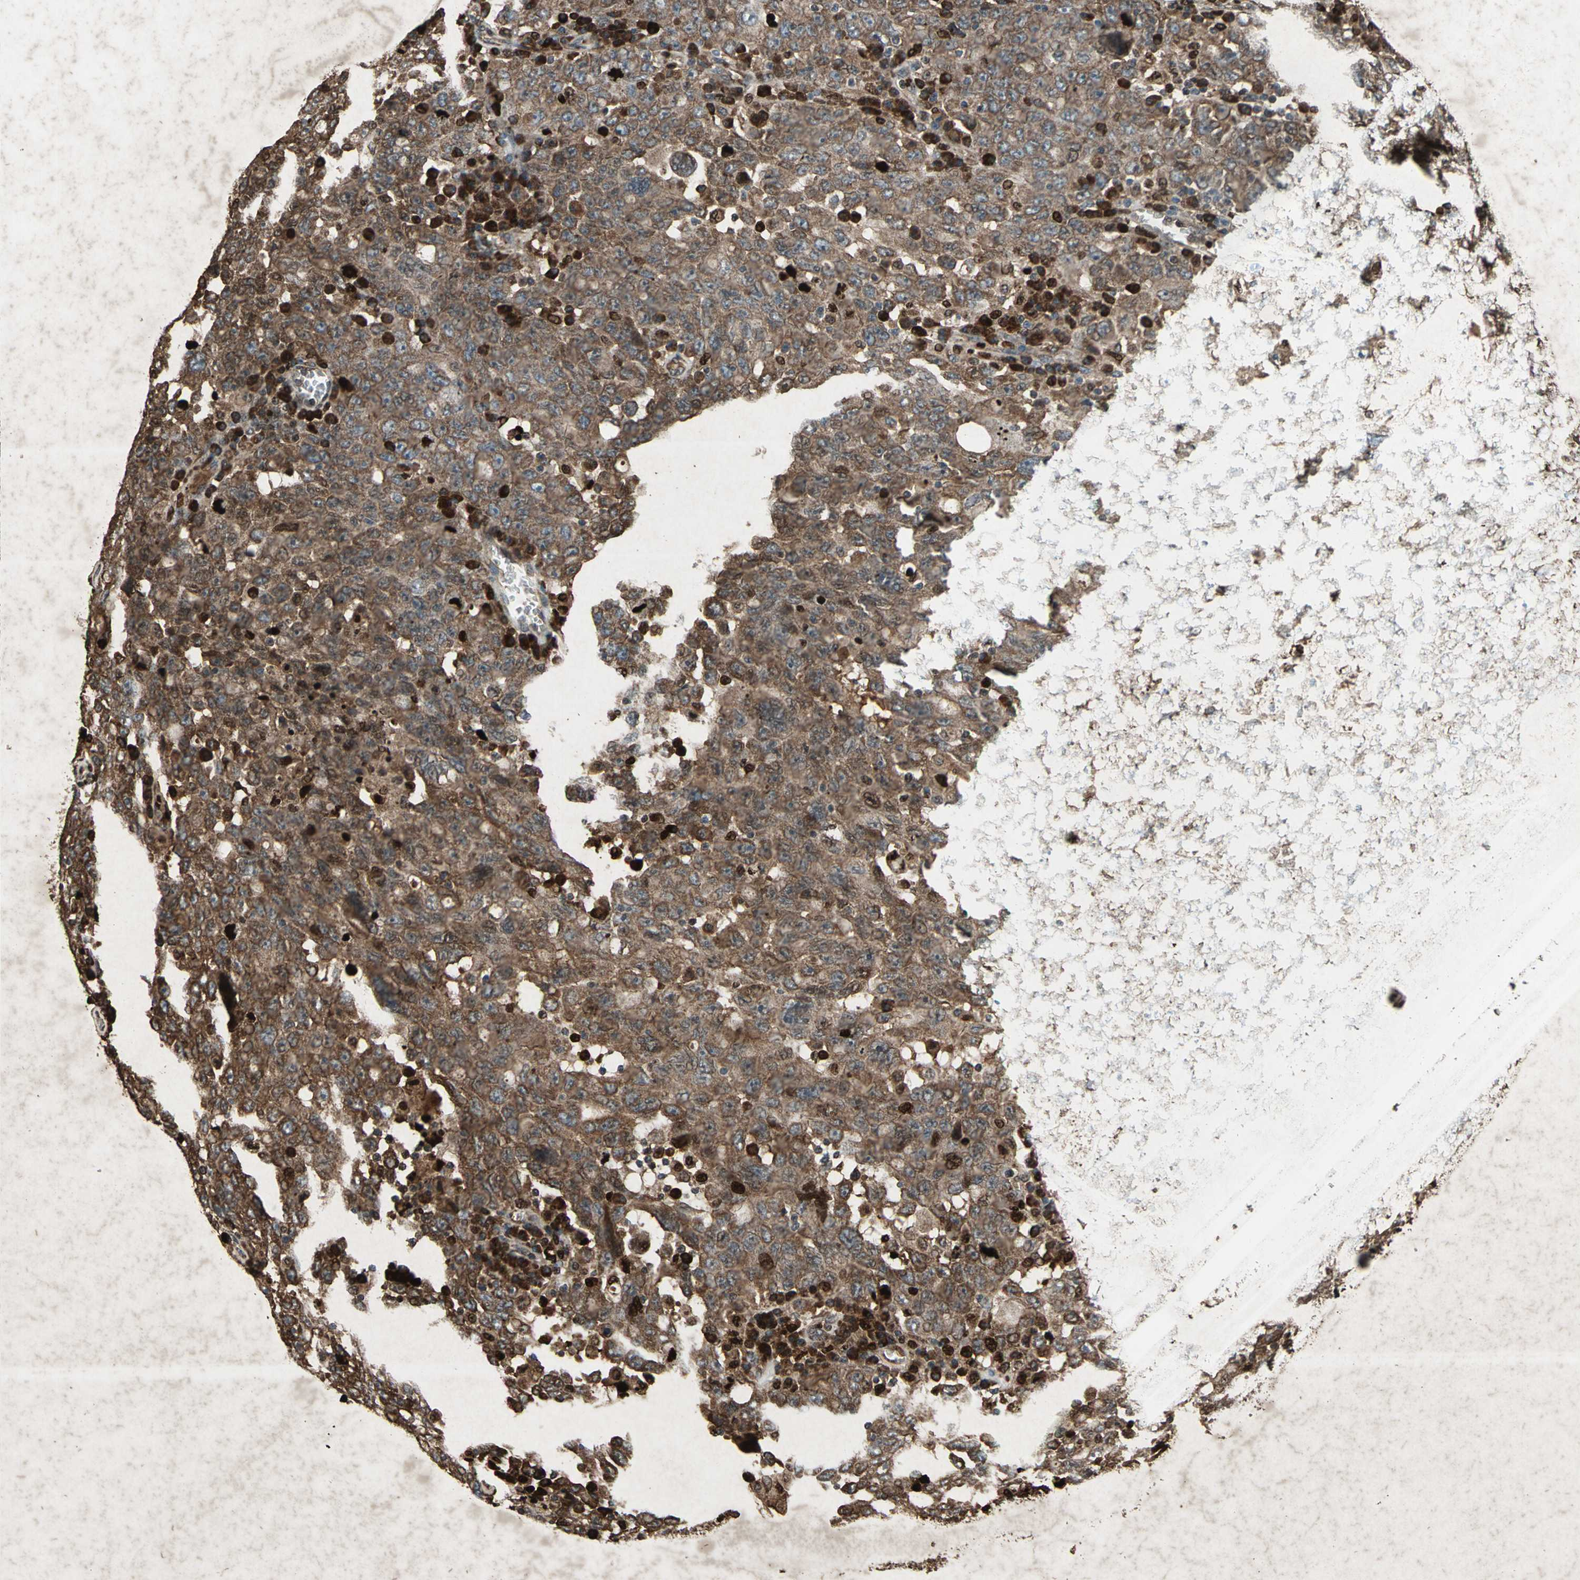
{"staining": {"intensity": "strong", "quantity": ">75%", "location": "cytoplasmic/membranous,nuclear"}, "tissue": "ovarian cancer", "cell_type": "Tumor cells", "image_type": "cancer", "snomed": [{"axis": "morphology", "description": "Carcinoma, endometroid"}, {"axis": "topography", "description": "Ovary"}], "caption": "Protein expression analysis of ovarian cancer (endometroid carcinoma) shows strong cytoplasmic/membranous and nuclear positivity in approximately >75% of tumor cells.", "gene": "SEPTIN4", "patient": {"sex": "female", "age": 62}}